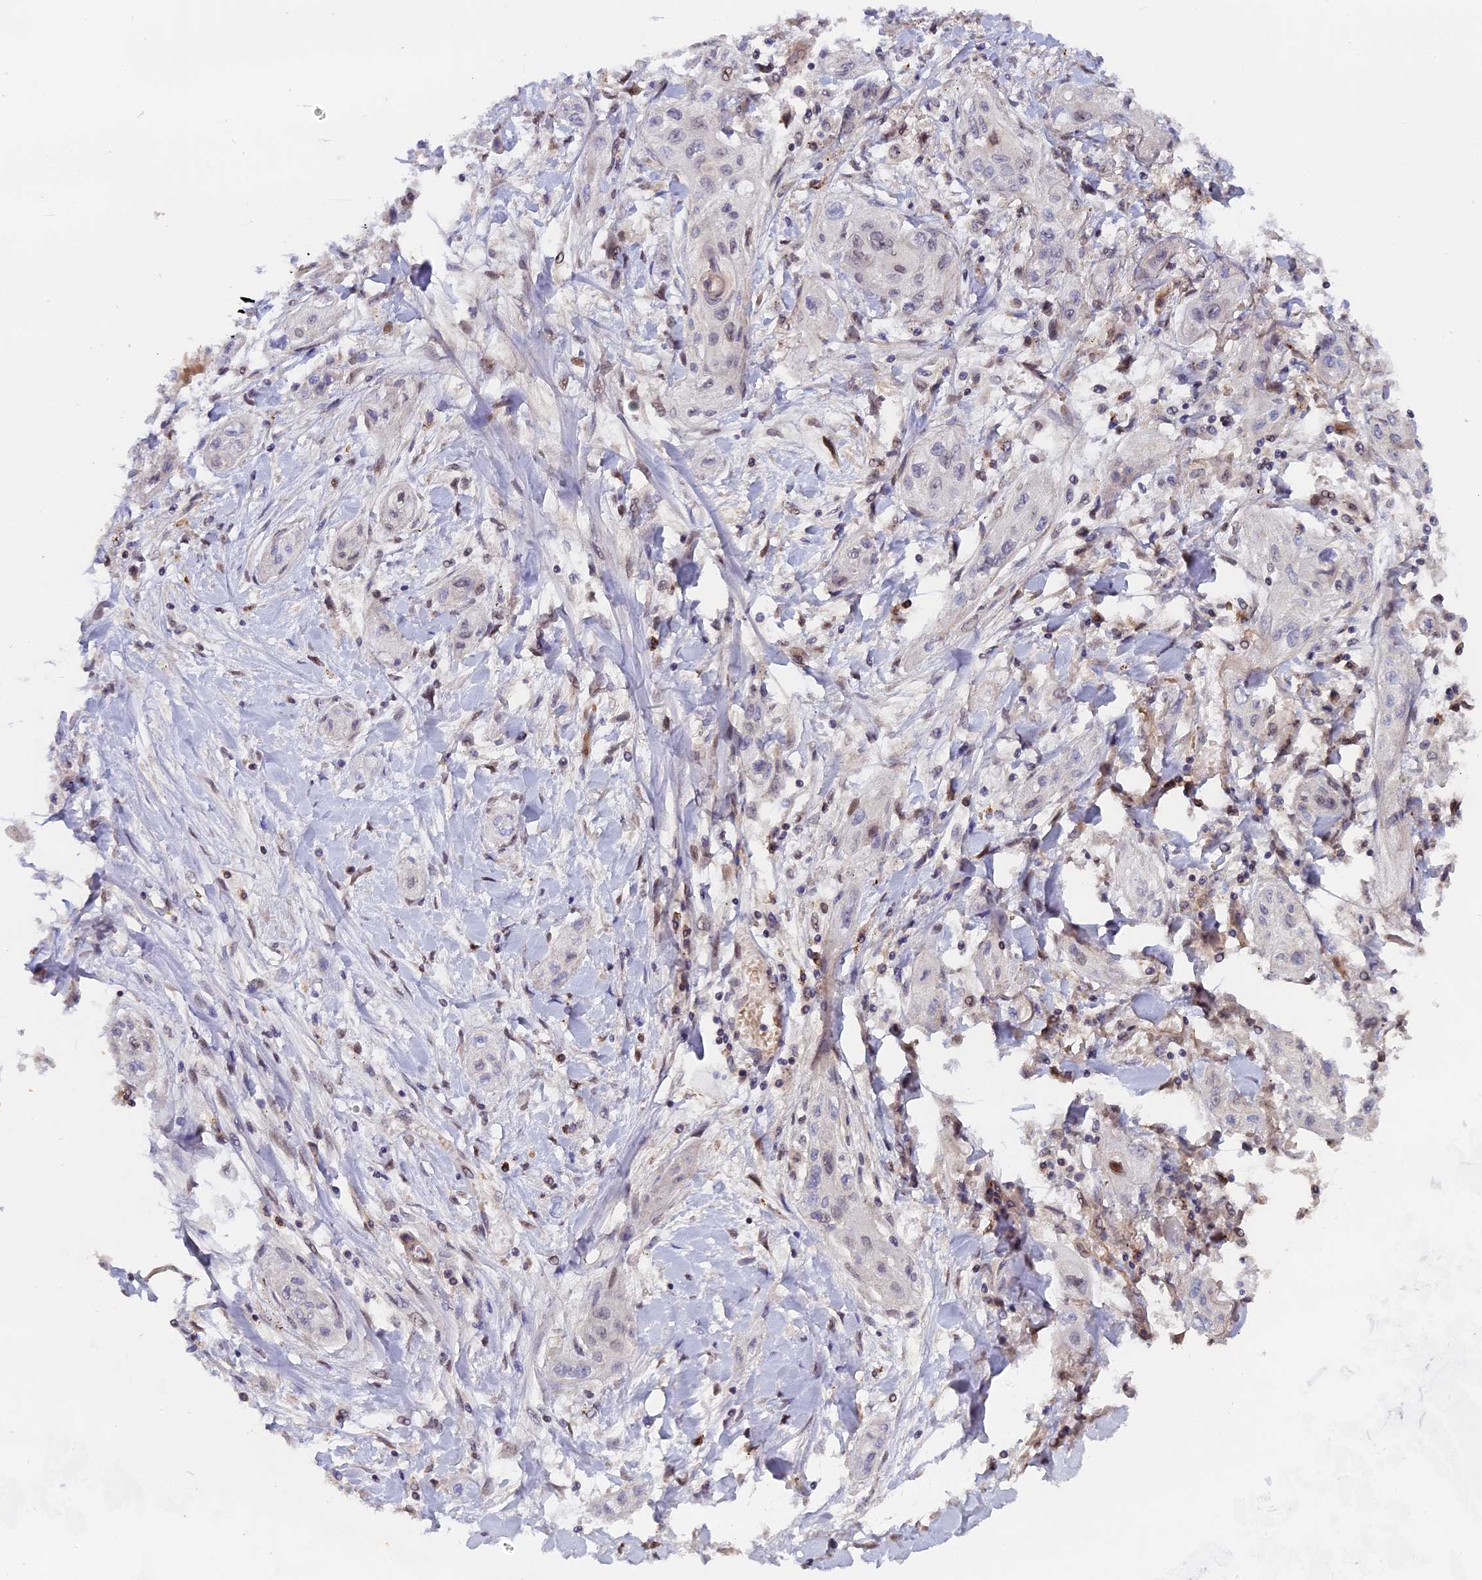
{"staining": {"intensity": "weak", "quantity": "<25%", "location": "nuclear"}, "tissue": "lung cancer", "cell_type": "Tumor cells", "image_type": "cancer", "snomed": [{"axis": "morphology", "description": "Squamous cell carcinoma, NOS"}, {"axis": "topography", "description": "Lung"}], "caption": "A high-resolution image shows immunohistochemistry (IHC) staining of squamous cell carcinoma (lung), which shows no significant positivity in tumor cells.", "gene": "PYGO1", "patient": {"sex": "female", "age": 47}}